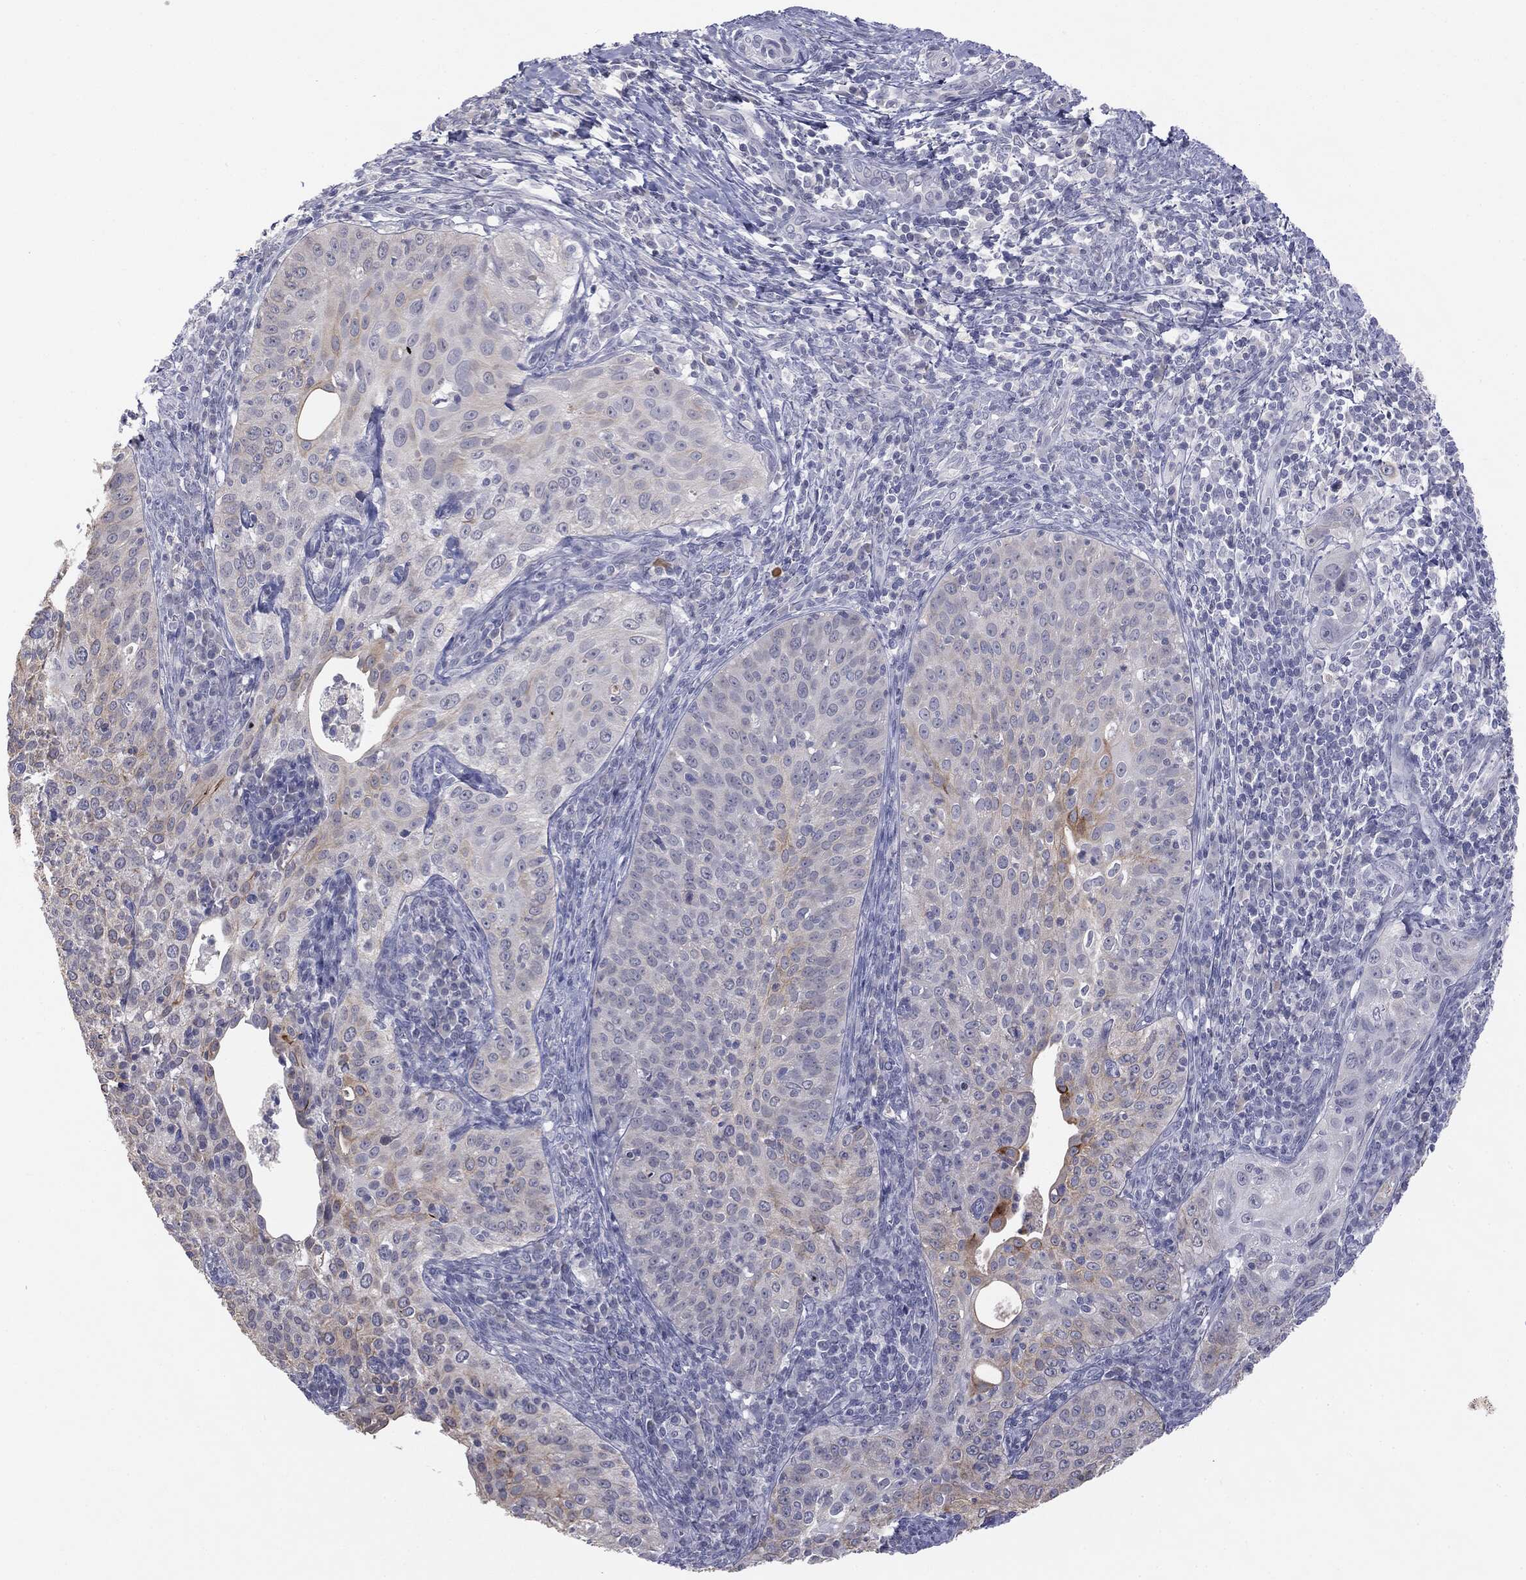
{"staining": {"intensity": "negative", "quantity": "none", "location": "none"}, "tissue": "cervical cancer", "cell_type": "Tumor cells", "image_type": "cancer", "snomed": [{"axis": "morphology", "description": "Squamous cell carcinoma, NOS"}, {"axis": "topography", "description": "Cervix"}], "caption": "Immunohistochemistry of human cervical squamous cell carcinoma displays no expression in tumor cells.", "gene": "MUC1", "patient": {"sex": "female", "age": 30}}